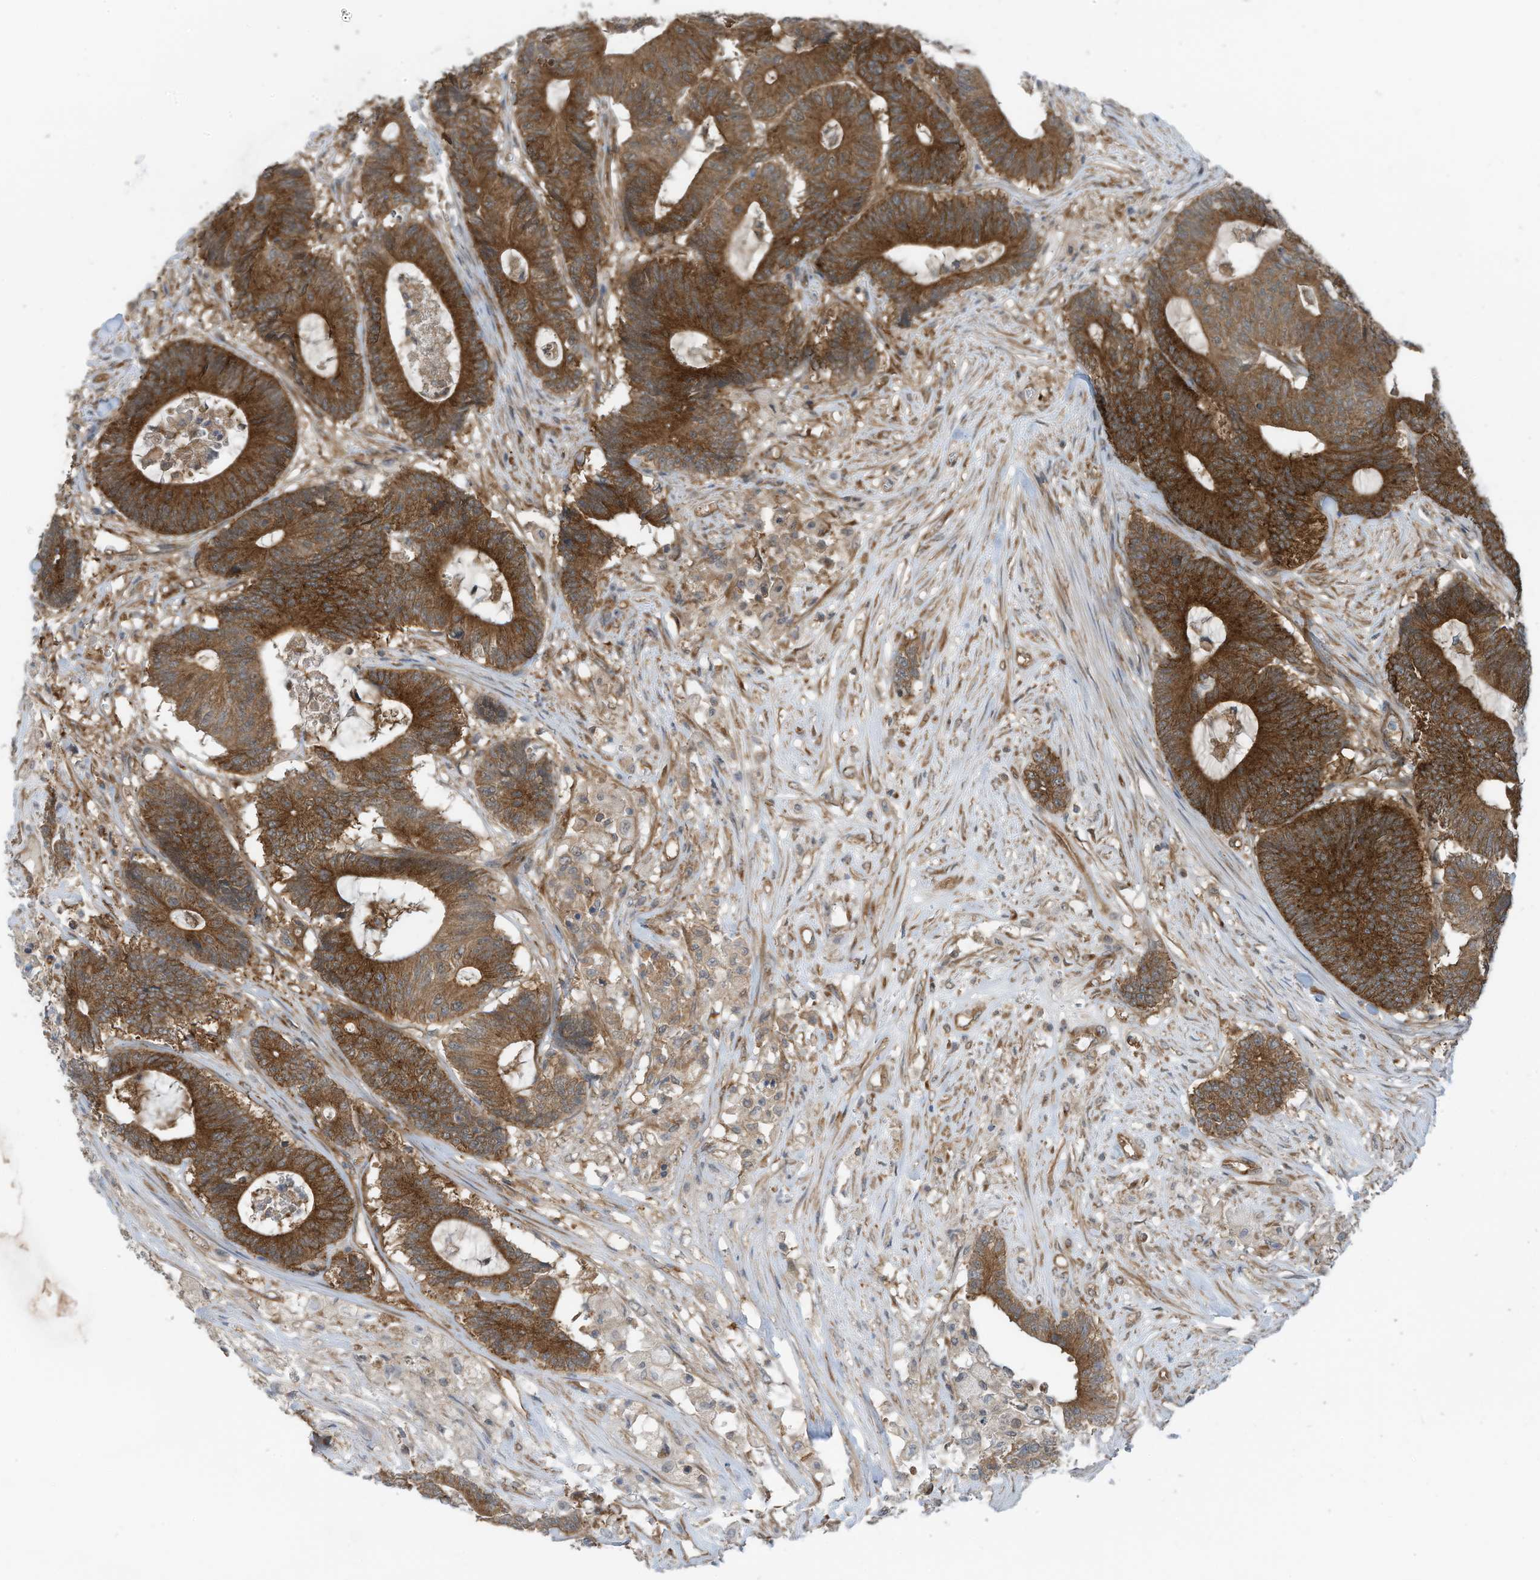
{"staining": {"intensity": "strong", "quantity": ">75%", "location": "cytoplasmic/membranous"}, "tissue": "colorectal cancer", "cell_type": "Tumor cells", "image_type": "cancer", "snomed": [{"axis": "morphology", "description": "Adenocarcinoma, NOS"}, {"axis": "topography", "description": "Colon"}], "caption": "Immunohistochemistry of human colorectal cancer (adenocarcinoma) displays high levels of strong cytoplasmic/membranous expression in about >75% of tumor cells.", "gene": "REPS1", "patient": {"sex": "female", "age": 84}}